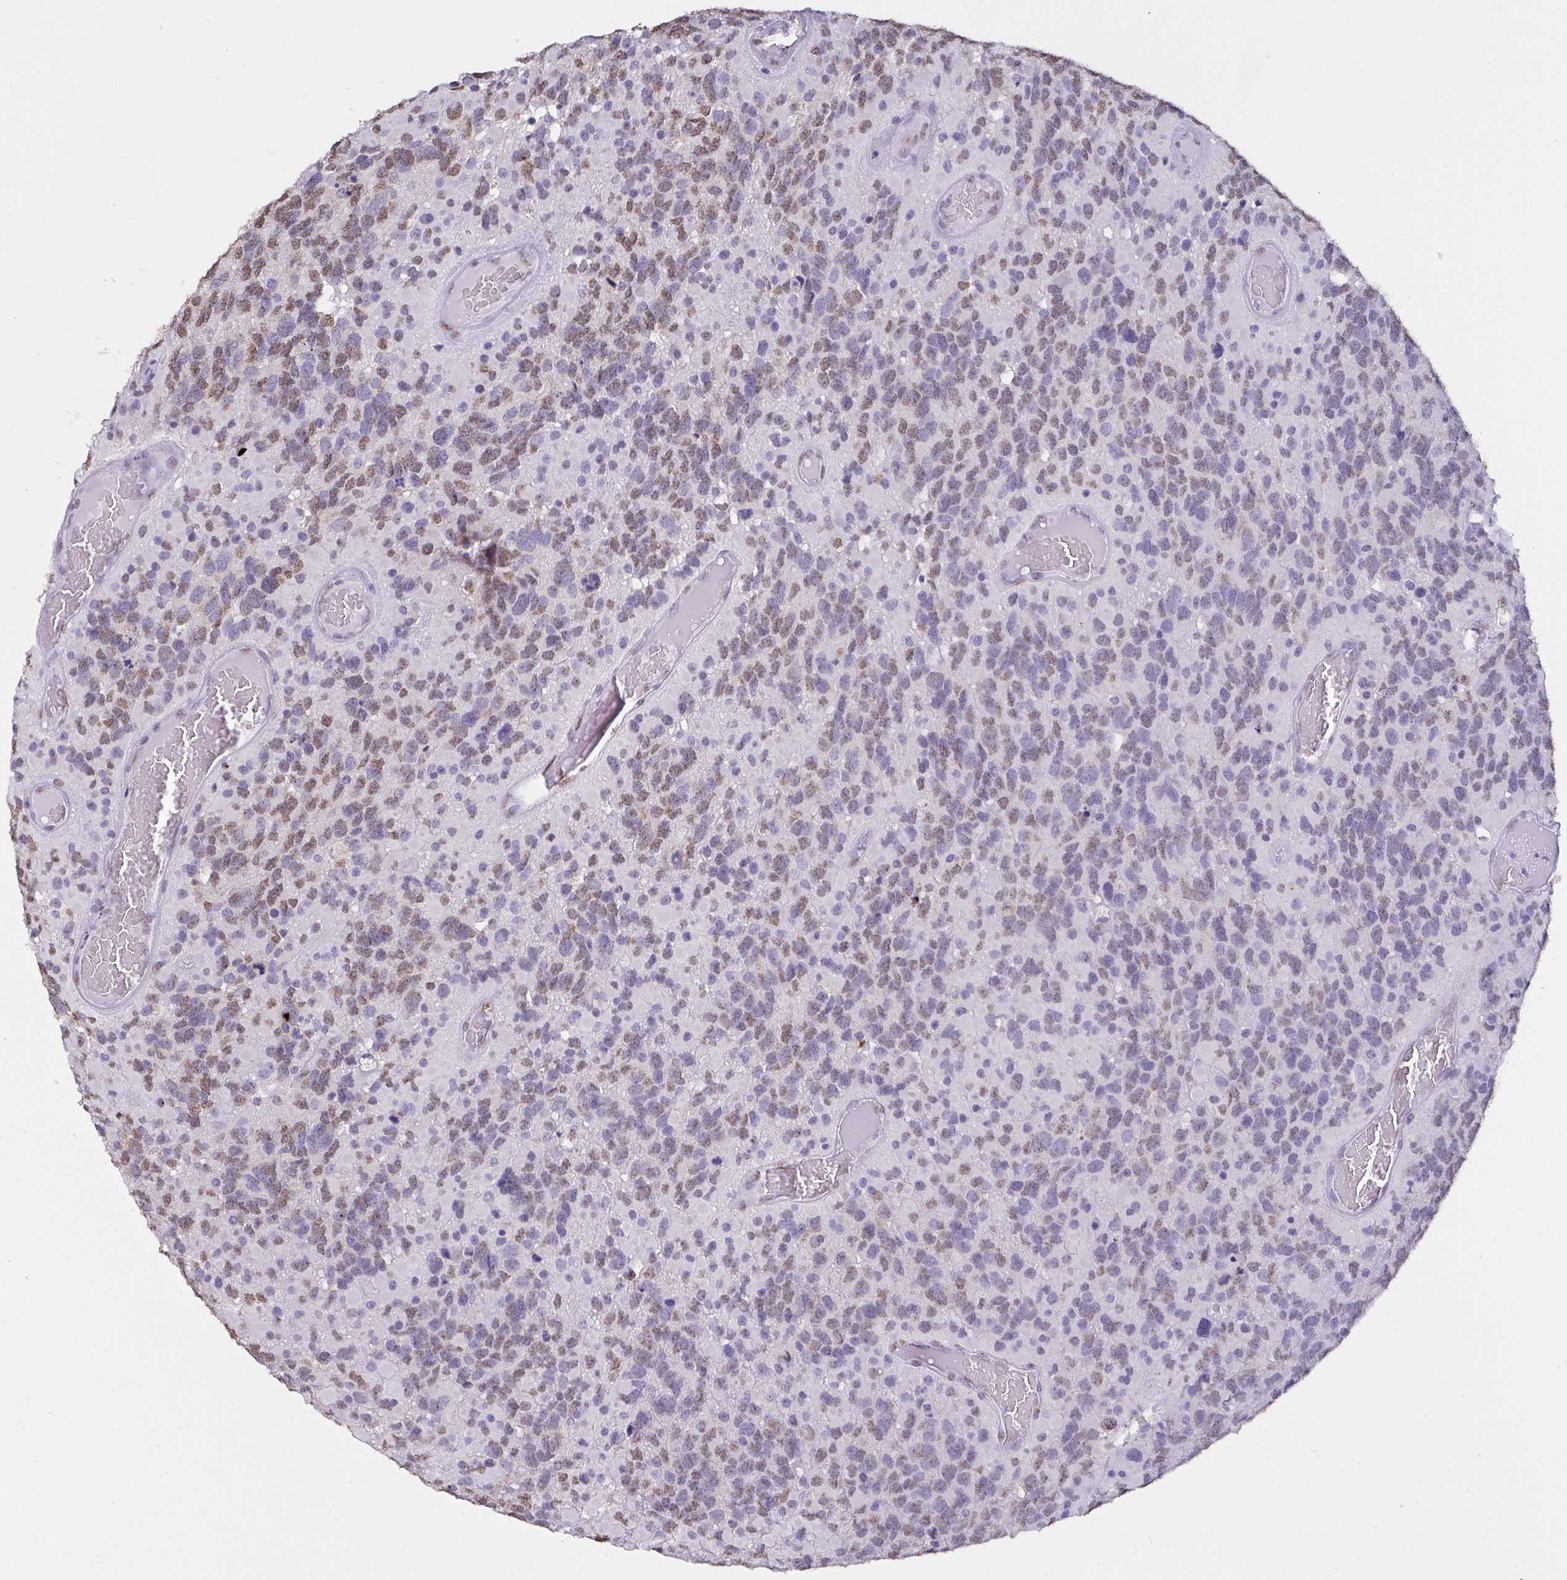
{"staining": {"intensity": "moderate", "quantity": "<25%", "location": "nuclear"}, "tissue": "glioma", "cell_type": "Tumor cells", "image_type": "cancer", "snomed": [{"axis": "morphology", "description": "Glioma, malignant, High grade"}, {"axis": "topography", "description": "Brain"}], "caption": "Protein expression analysis of glioma displays moderate nuclear positivity in approximately <25% of tumor cells.", "gene": "SEMA6B", "patient": {"sex": "female", "age": 40}}